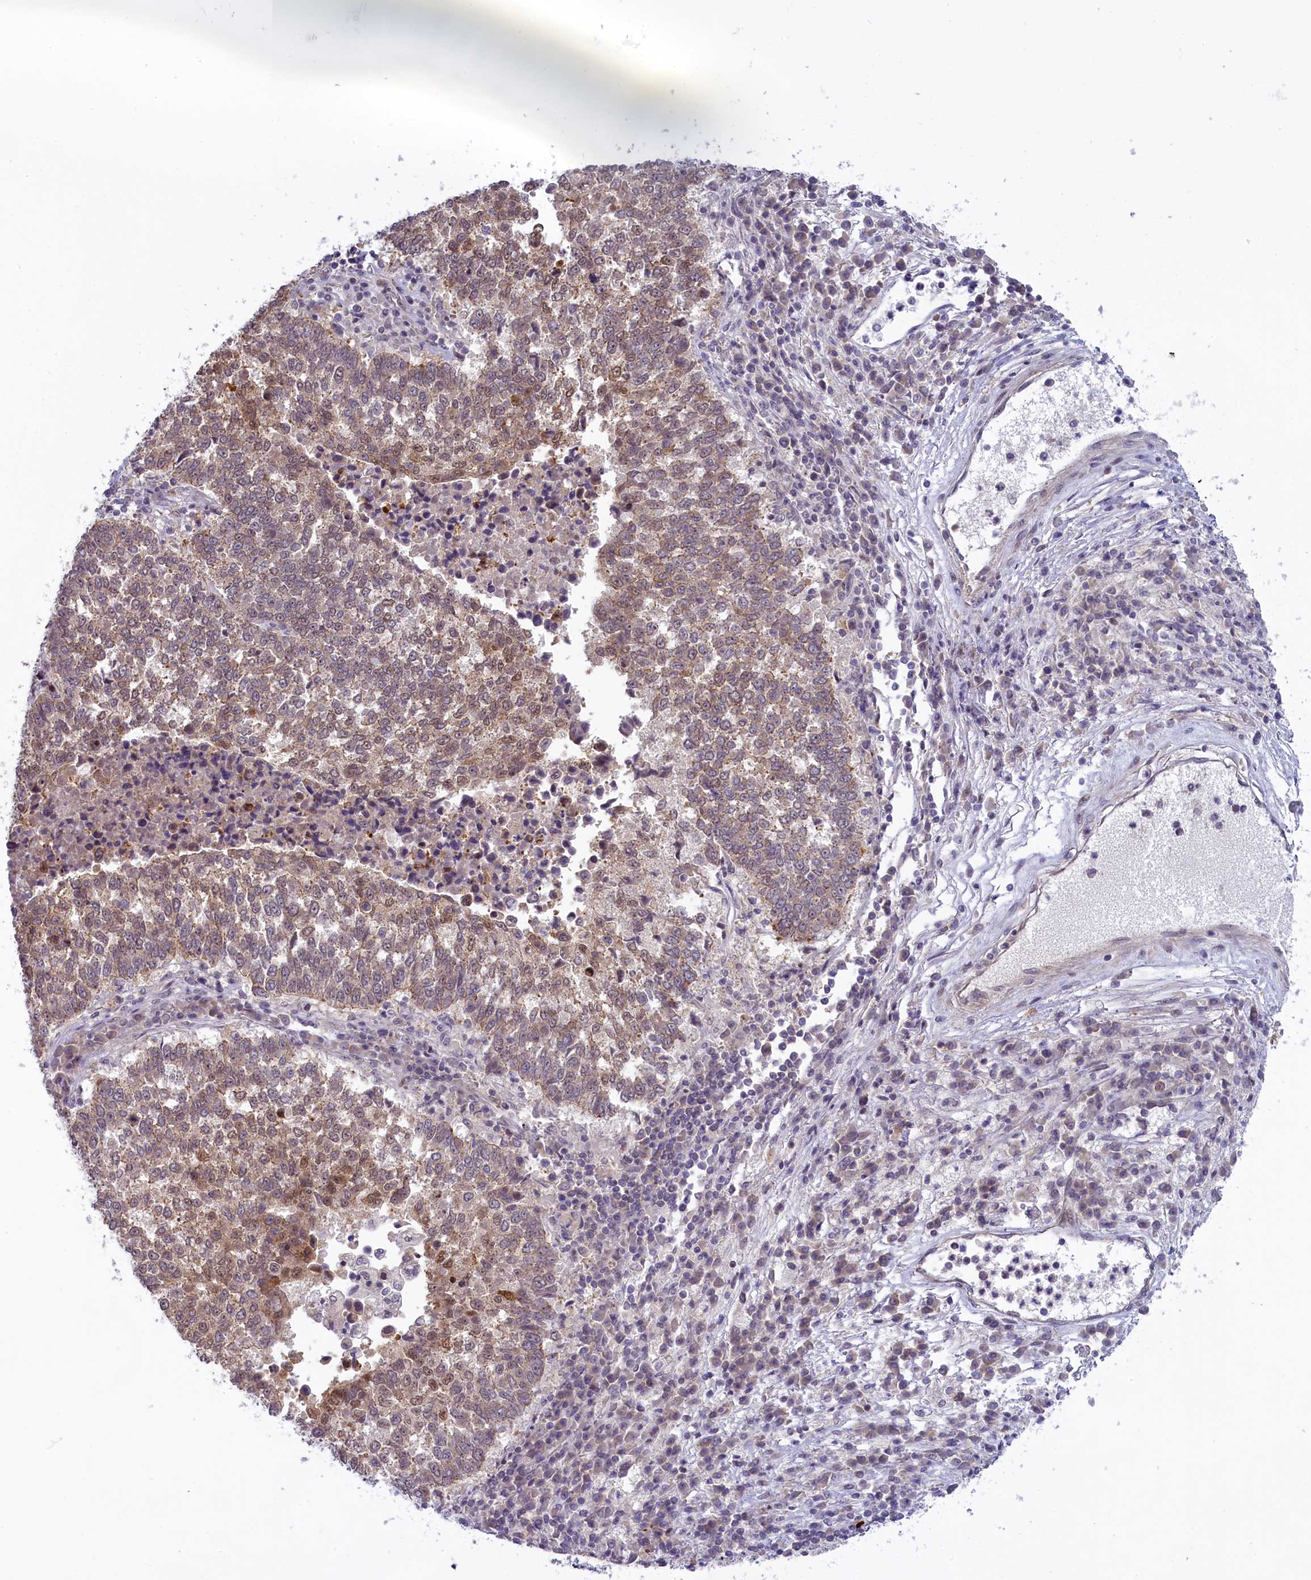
{"staining": {"intensity": "moderate", "quantity": "25%-75%", "location": "cytoplasmic/membranous,nuclear"}, "tissue": "lung cancer", "cell_type": "Tumor cells", "image_type": "cancer", "snomed": [{"axis": "morphology", "description": "Squamous cell carcinoma, NOS"}, {"axis": "topography", "description": "Lung"}], "caption": "Brown immunohistochemical staining in human lung cancer shows moderate cytoplasmic/membranous and nuclear expression in approximately 25%-75% of tumor cells.", "gene": "CCL23", "patient": {"sex": "male", "age": 73}}